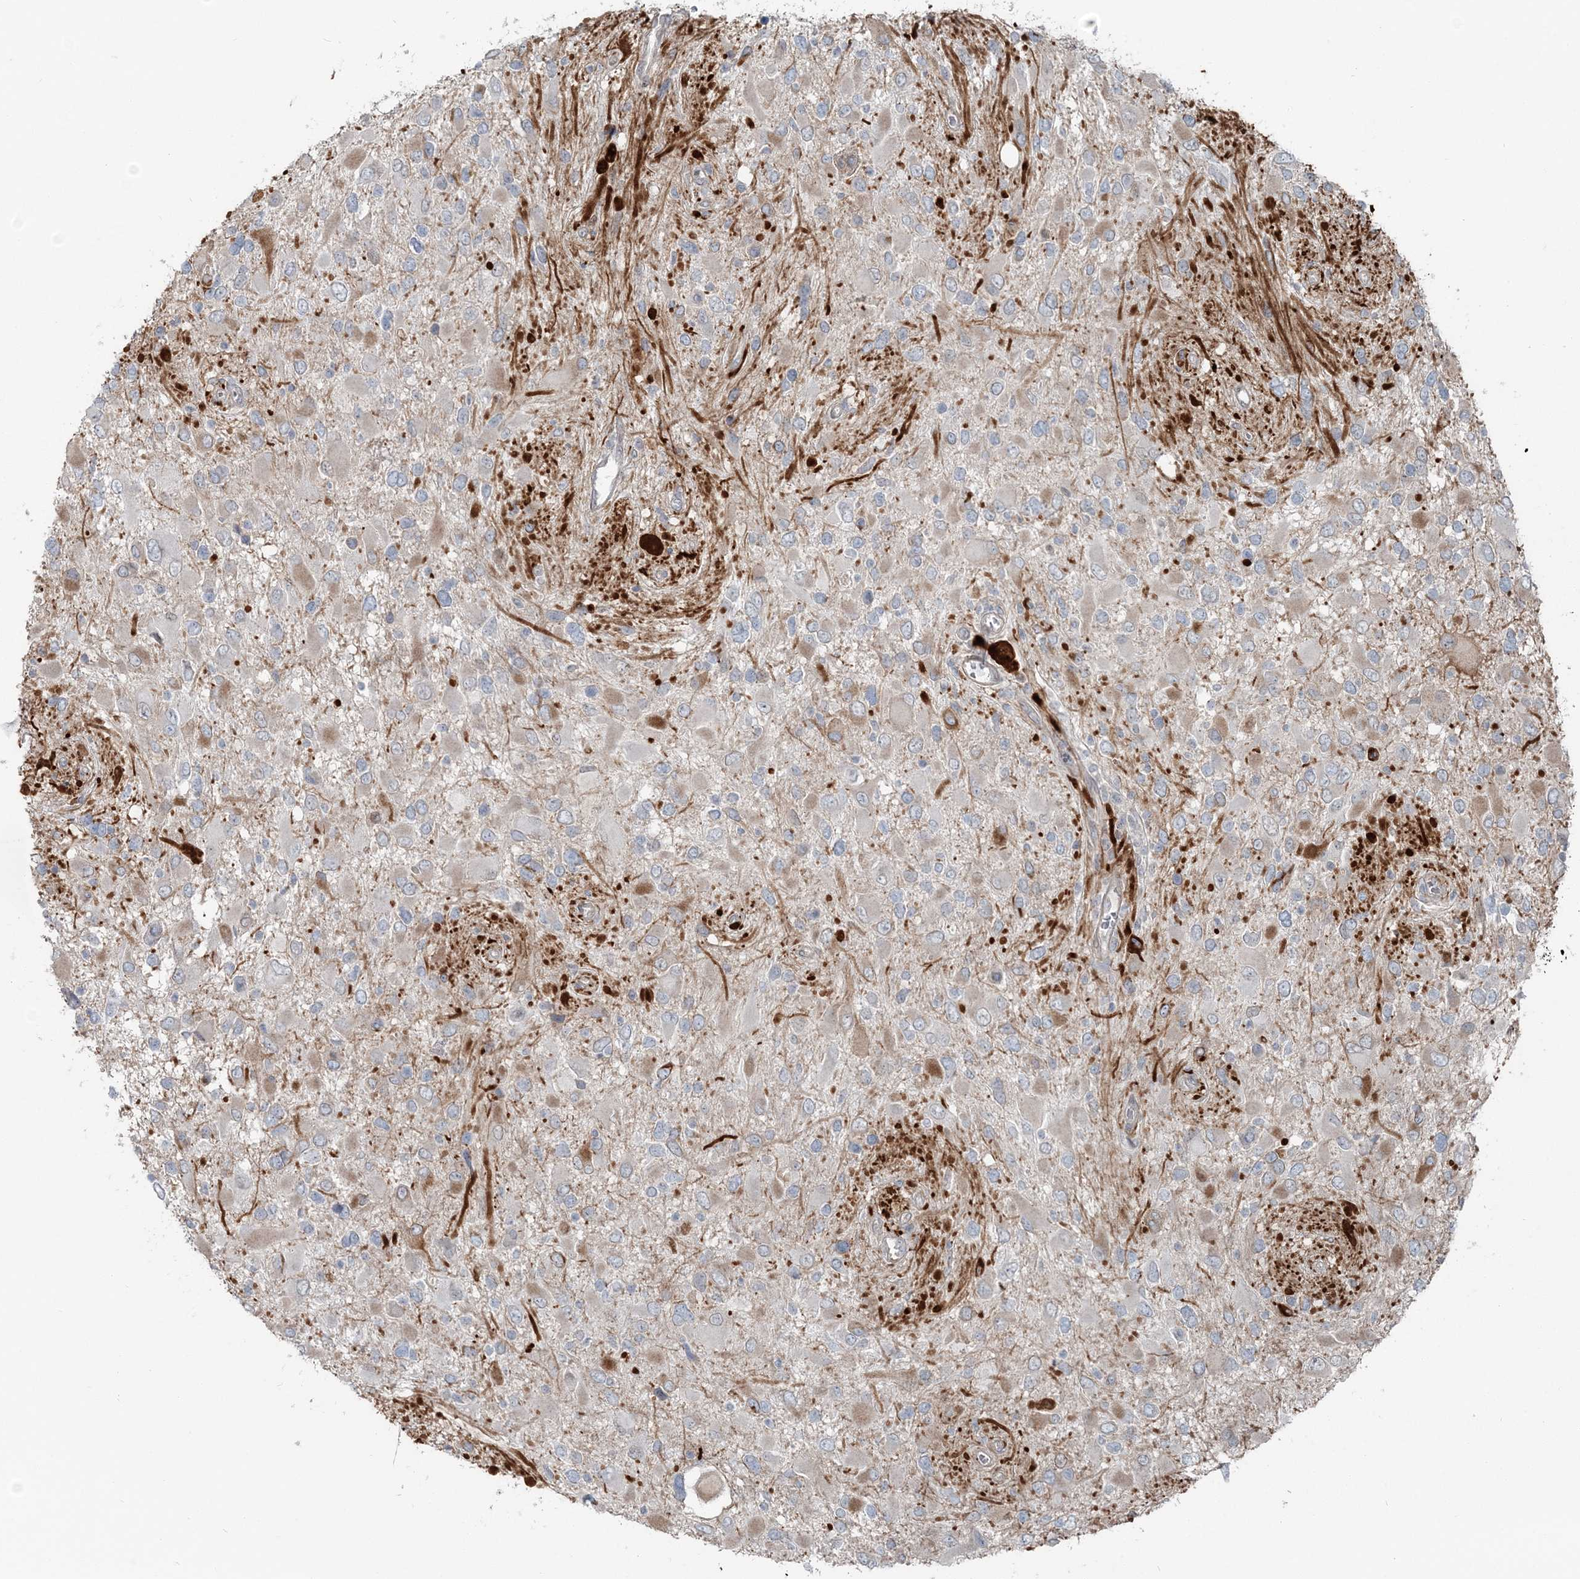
{"staining": {"intensity": "weak", "quantity": "<25%", "location": "cytoplasmic/membranous"}, "tissue": "glioma", "cell_type": "Tumor cells", "image_type": "cancer", "snomed": [{"axis": "morphology", "description": "Glioma, malignant, High grade"}, {"axis": "topography", "description": "Brain"}], "caption": "Human glioma stained for a protein using immunohistochemistry (IHC) exhibits no expression in tumor cells.", "gene": "FBXL17", "patient": {"sex": "male", "age": 53}}